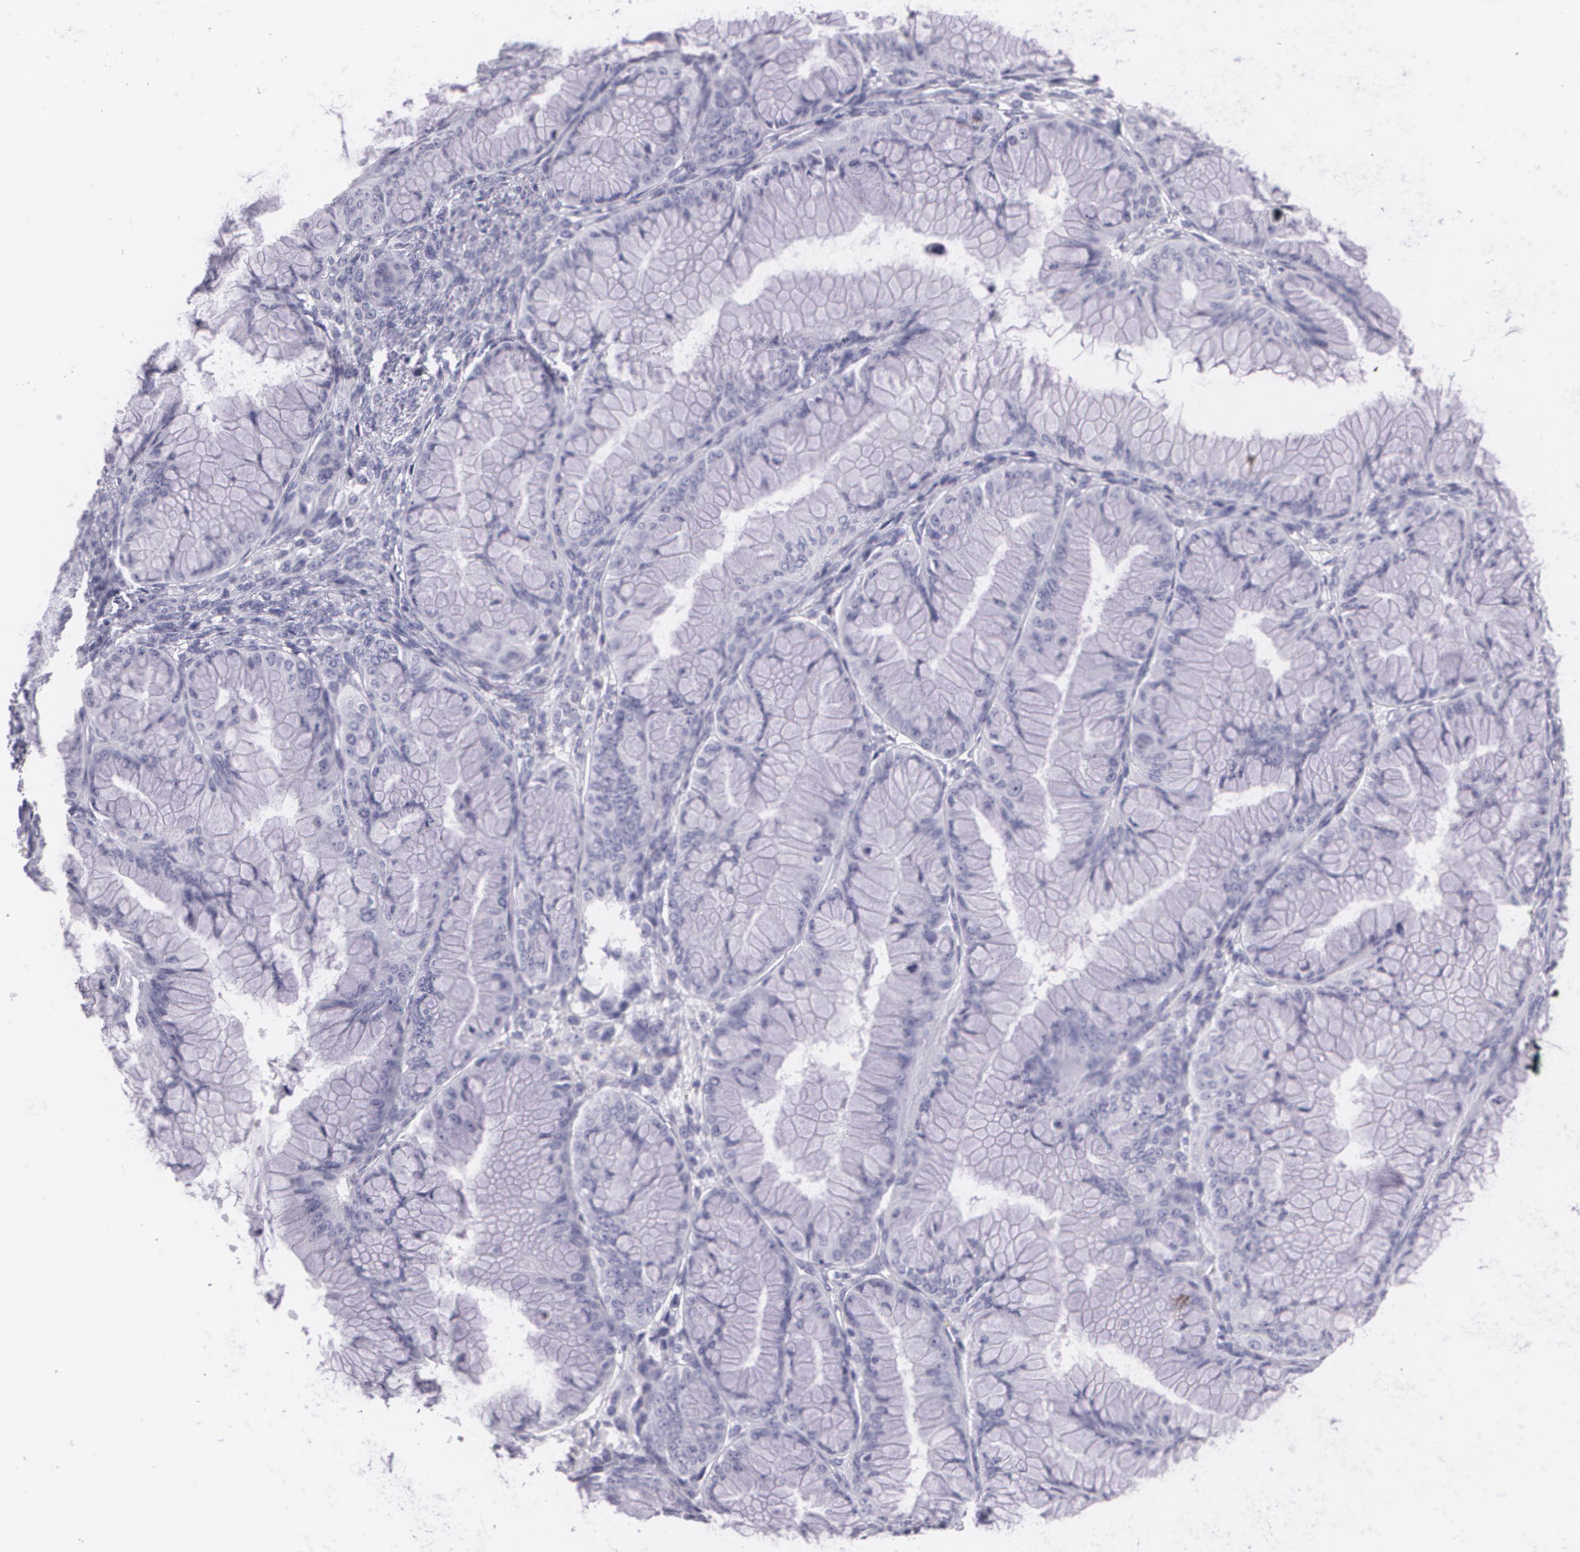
{"staining": {"intensity": "negative", "quantity": "none", "location": "none"}, "tissue": "ovarian cancer", "cell_type": "Tumor cells", "image_type": "cancer", "snomed": [{"axis": "morphology", "description": "Cystadenocarcinoma, mucinous, NOS"}, {"axis": "topography", "description": "Ovary"}], "caption": "Immunohistochemistry (IHC) micrograph of neoplastic tissue: ovarian cancer (mucinous cystadenocarcinoma) stained with DAB (3,3'-diaminobenzidine) shows no significant protein expression in tumor cells.", "gene": "DLG4", "patient": {"sex": "female", "age": 63}}